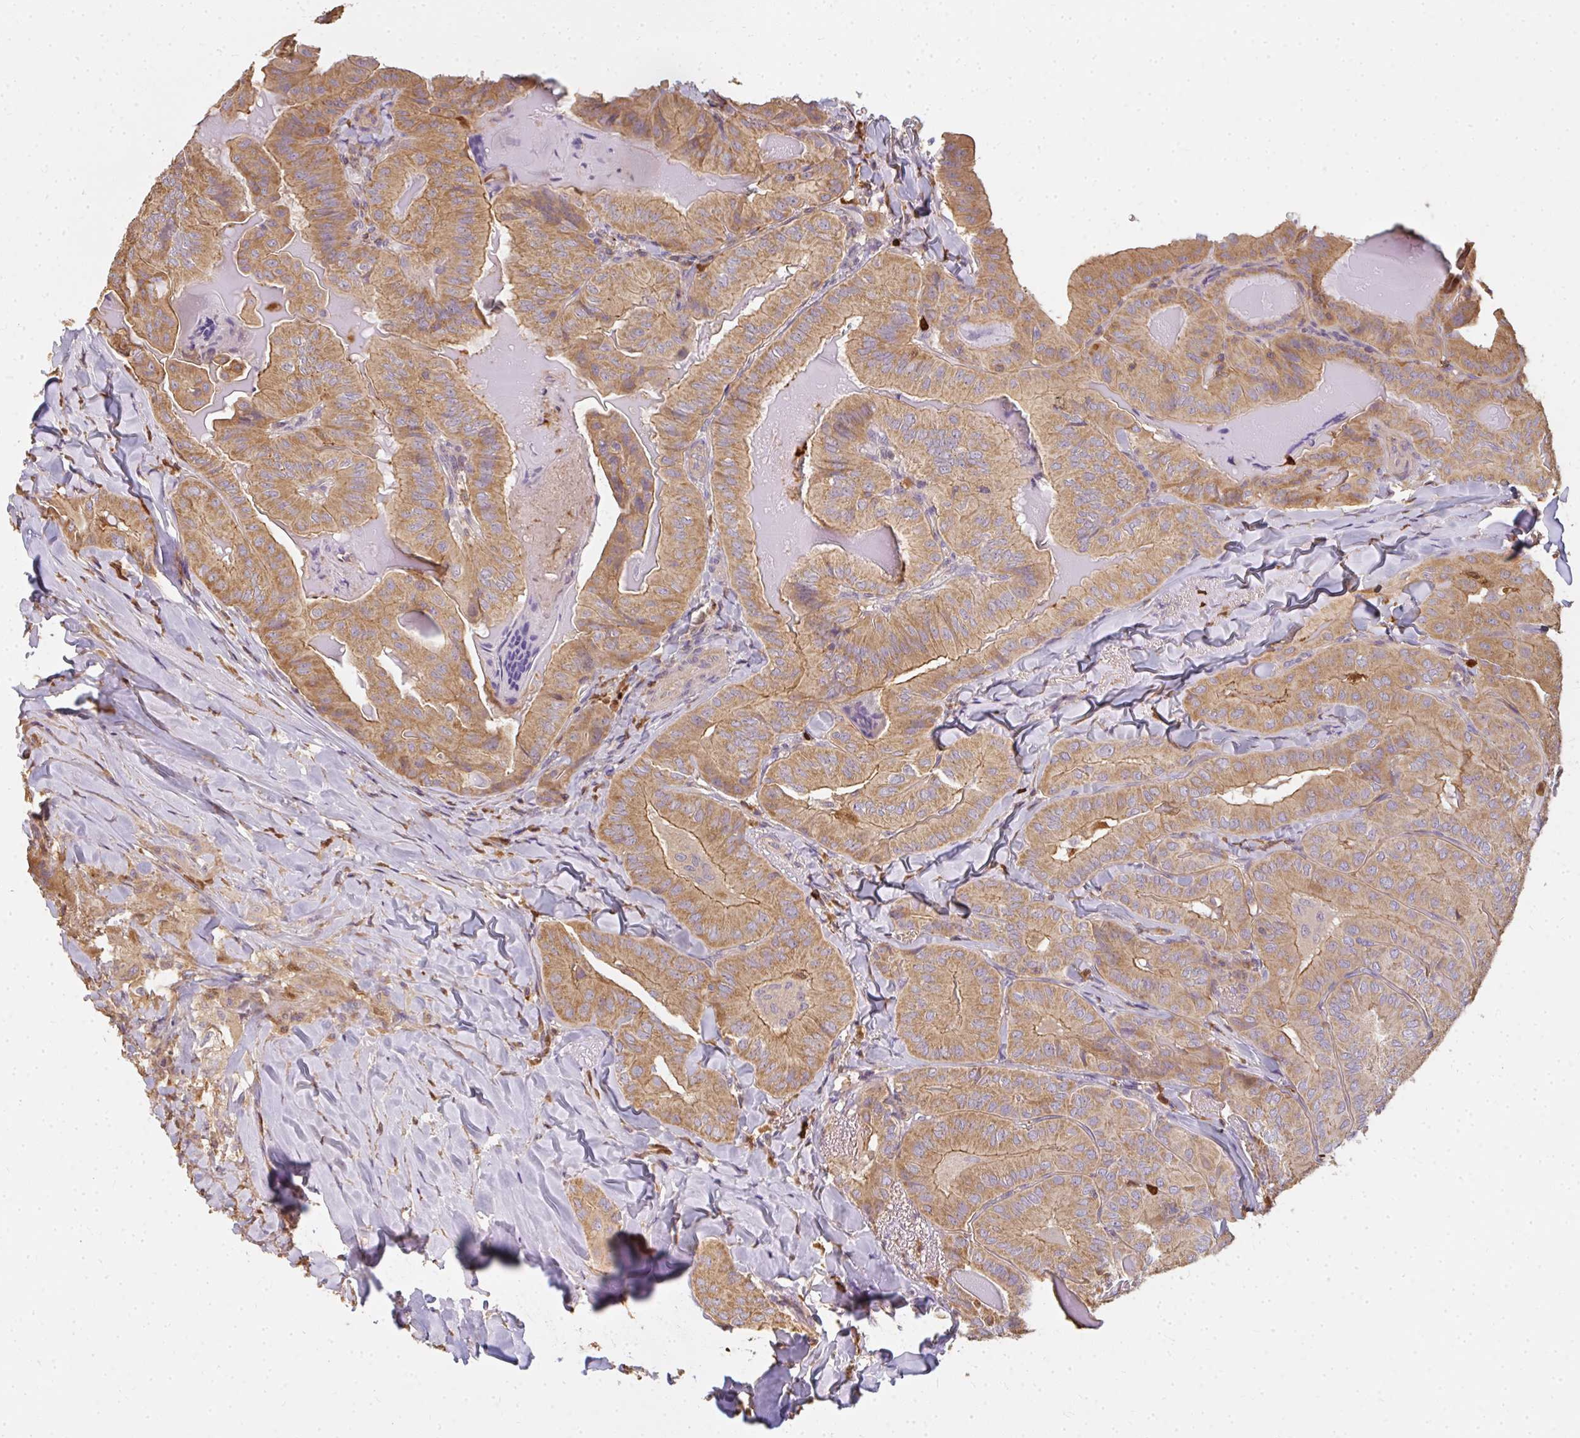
{"staining": {"intensity": "moderate", "quantity": ">75%", "location": "cytoplasmic/membranous"}, "tissue": "thyroid cancer", "cell_type": "Tumor cells", "image_type": "cancer", "snomed": [{"axis": "morphology", "description": "Papillary adenocarcinoma, NOS"}, {"axis": "topography", "description": "Thyroid gland"}], "caption": "Immunohistochemistry (IHC) photomicrograph of neoplastic tissue: human thyroid cancer stained using immunohistochemistry displays medium levels of moderate protein expression localized specifically in the cytoplasmic/membranous of tumor cells, appearing as a cytoplasmic/membranous brown color.", "gene": "CNTRL", "patient": {"sex": "female", "age": 68}}